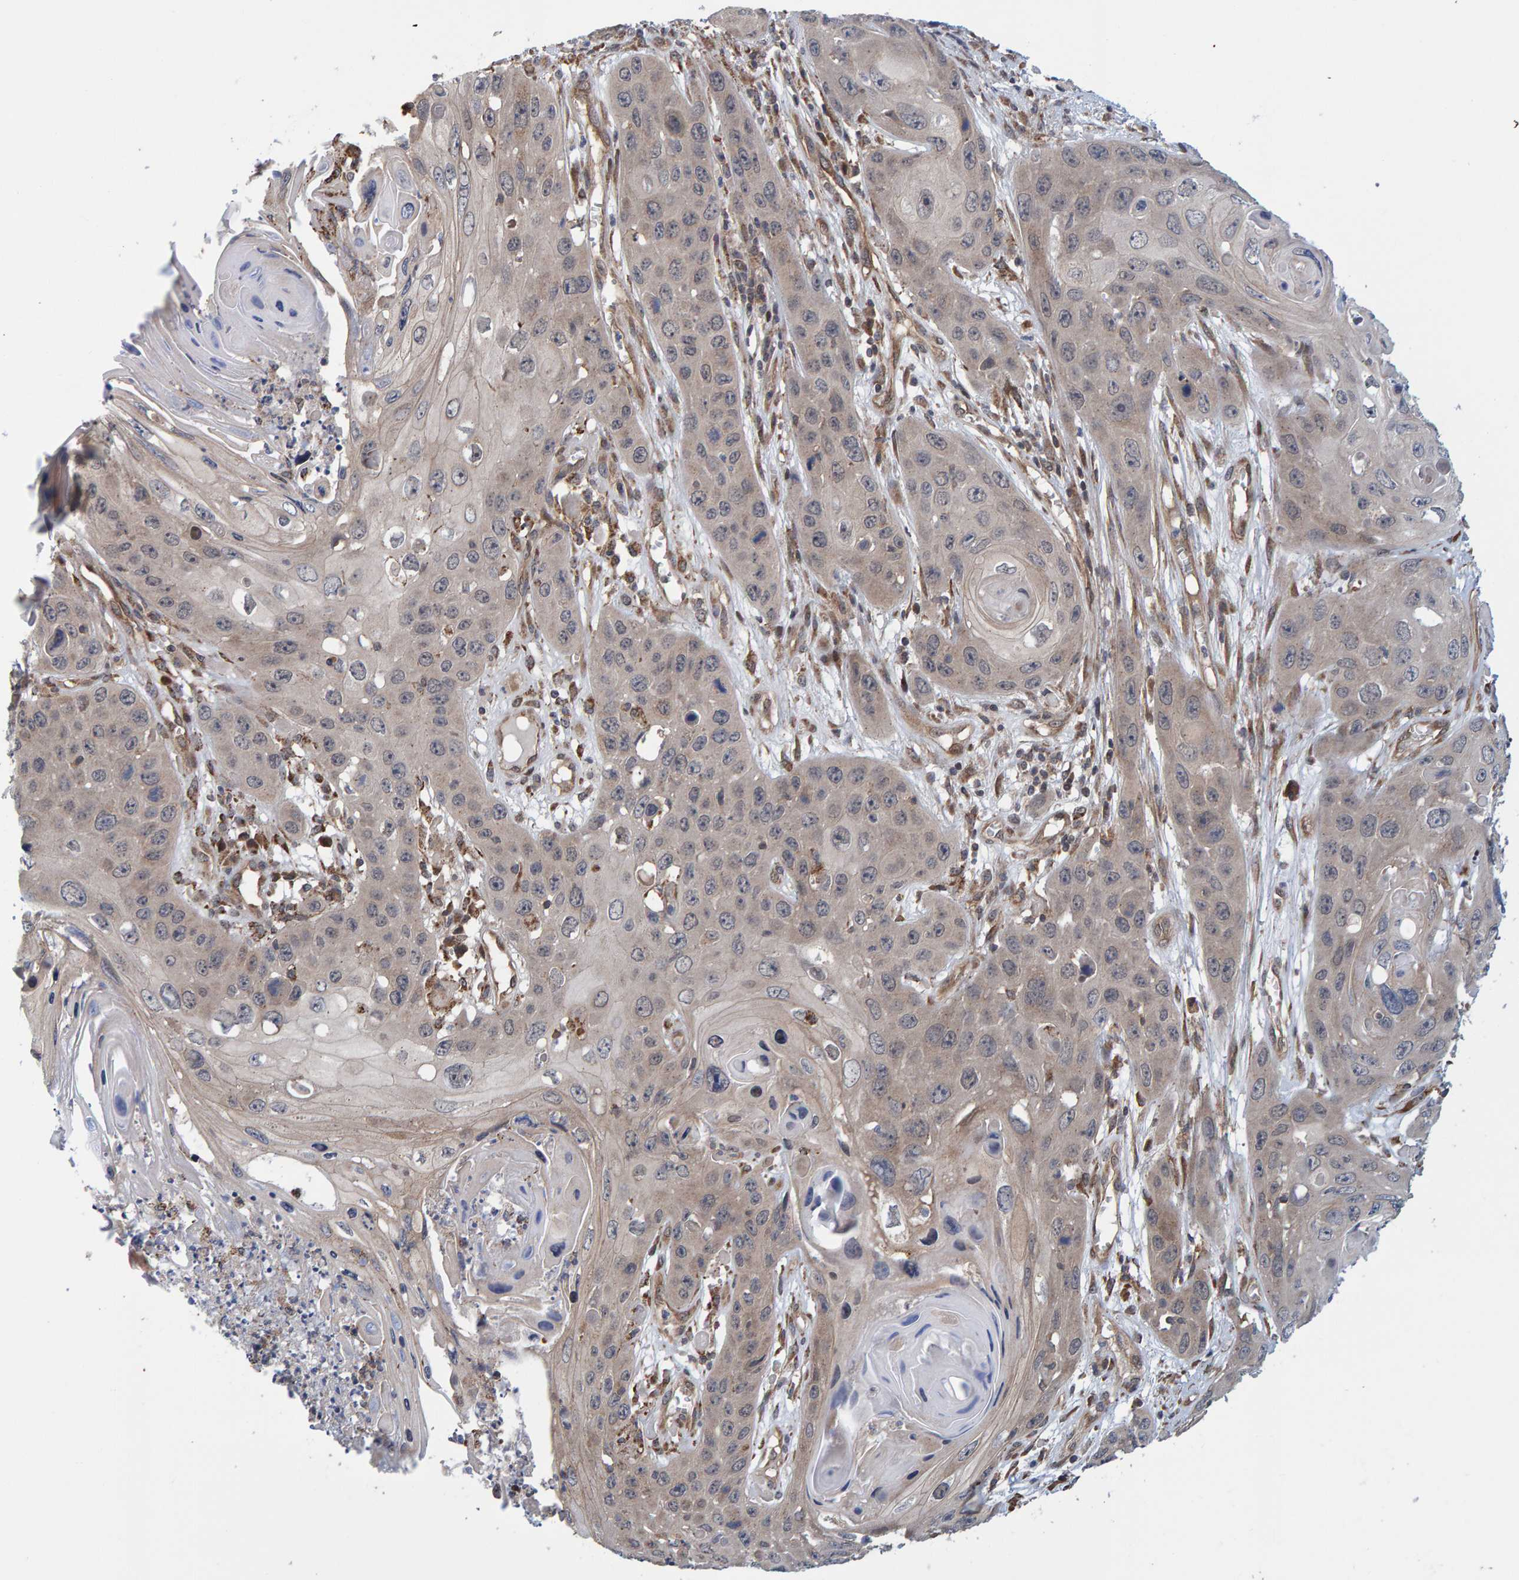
{"staining": {"intensity": "weak", "quantity": ">75%", "location": "cytoplasmic/membranous"}, "tissue": "skin cancer", "cell_type": "Tumor cells", "image_type": "cancer", "snomed": [{"axis": "morphology", "description": "Squamous cell carcinoma, NOS"}, {"axis": "topography", "description": "Skin"}], "caption": "Brown immunohistochemical staining in human skin squamous cell carcinoma shows weak cytoplasmic/membranous staining in about >75% of tumor cells.", "gene": "SCRN2", "patient": {"sex": "male", "age": 55}}